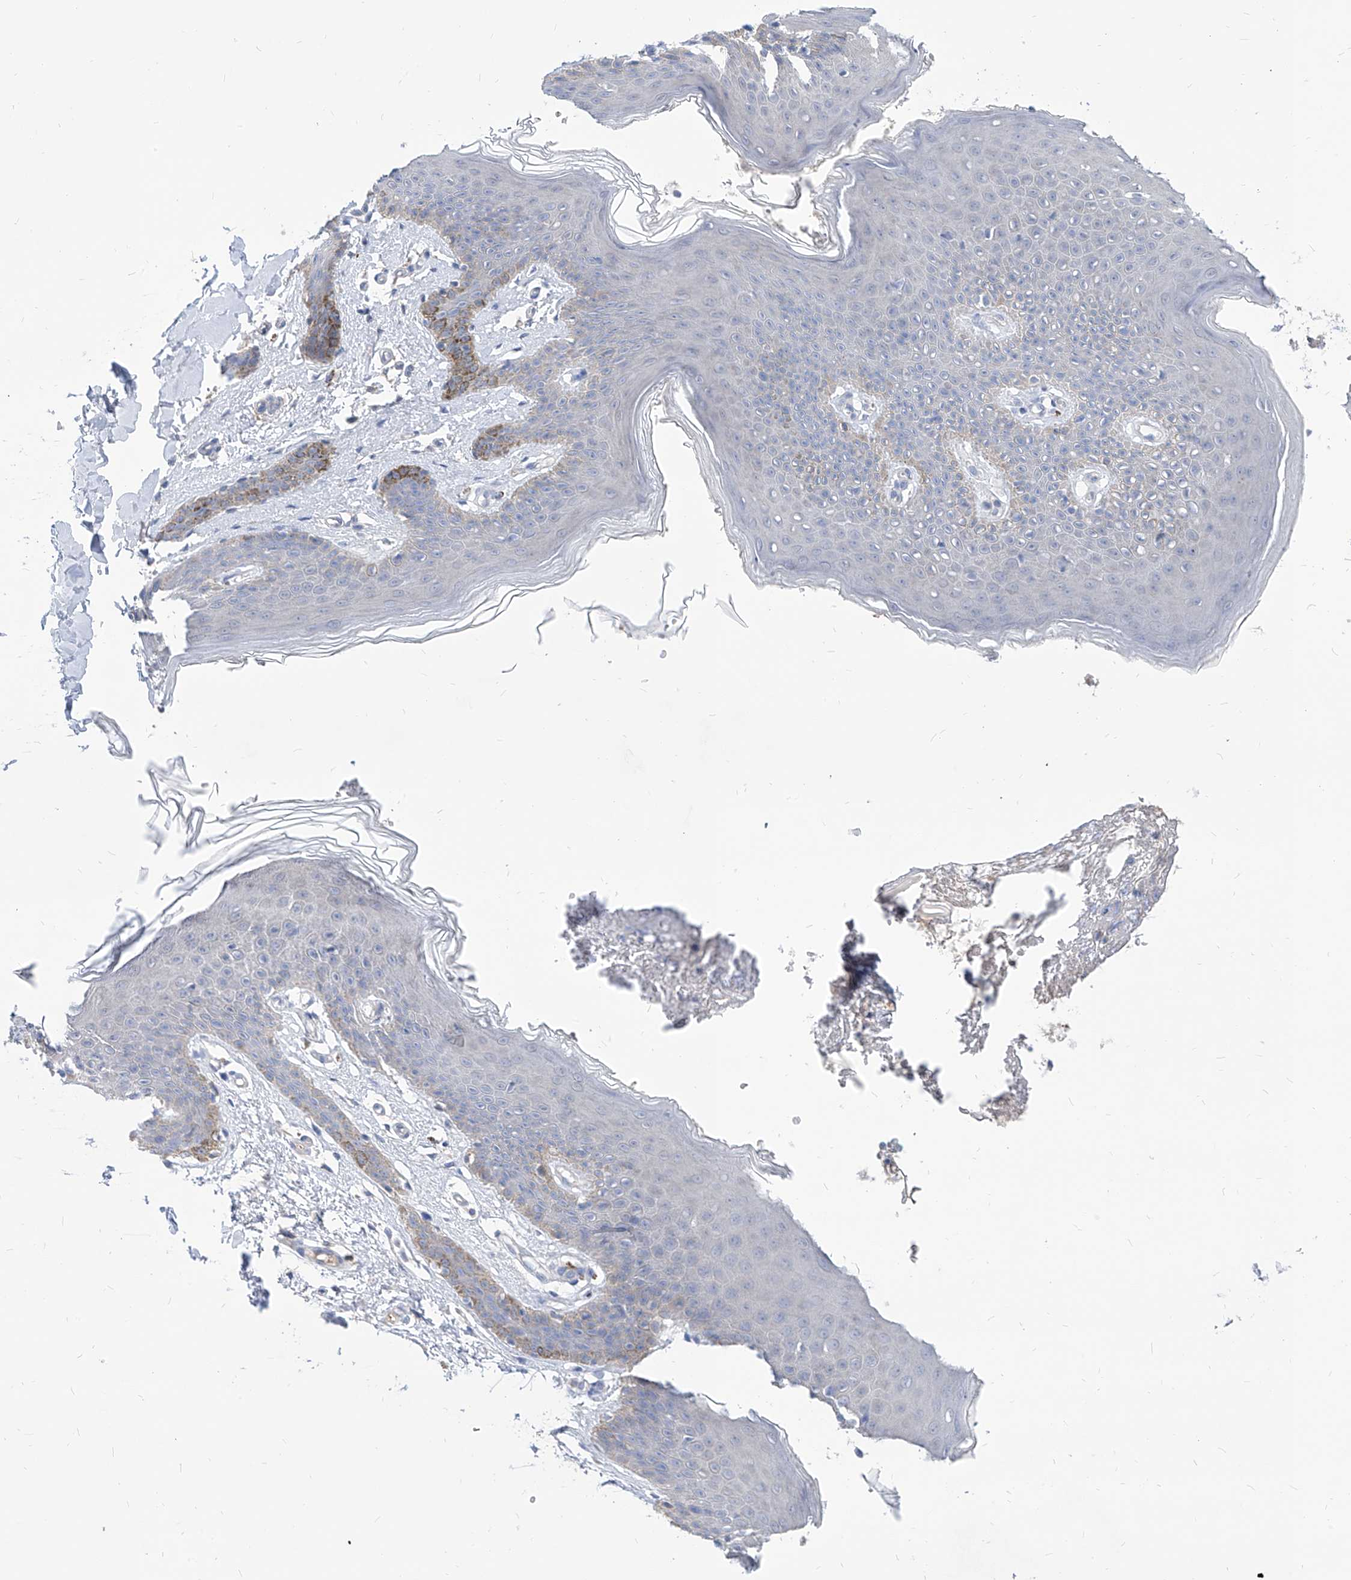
{"staining": {"intensity": "moderate", "quantity": "<25%", "location": "cytoplasmic/membranous"}, "tissue": "skin", "cell_type": "Epidermal cells", "image_type": "normal", "snomed": [{"axis": "morphology", "description": "Normal tissue, NOS"}, {"axis": "topography", "description": "Vulva"}], "caption": "Immunohistochemistry micrograph of unremarkable skin: human skin stained using IHC reveals low levels of moderate protein expression localized specifically in the cytoplasmic/membranous of epidermal cells, appearing as a cytoplasmic/membranous brown color.", "gene": "AKAP10", "patient": {"sex": "female", "age": 66}}